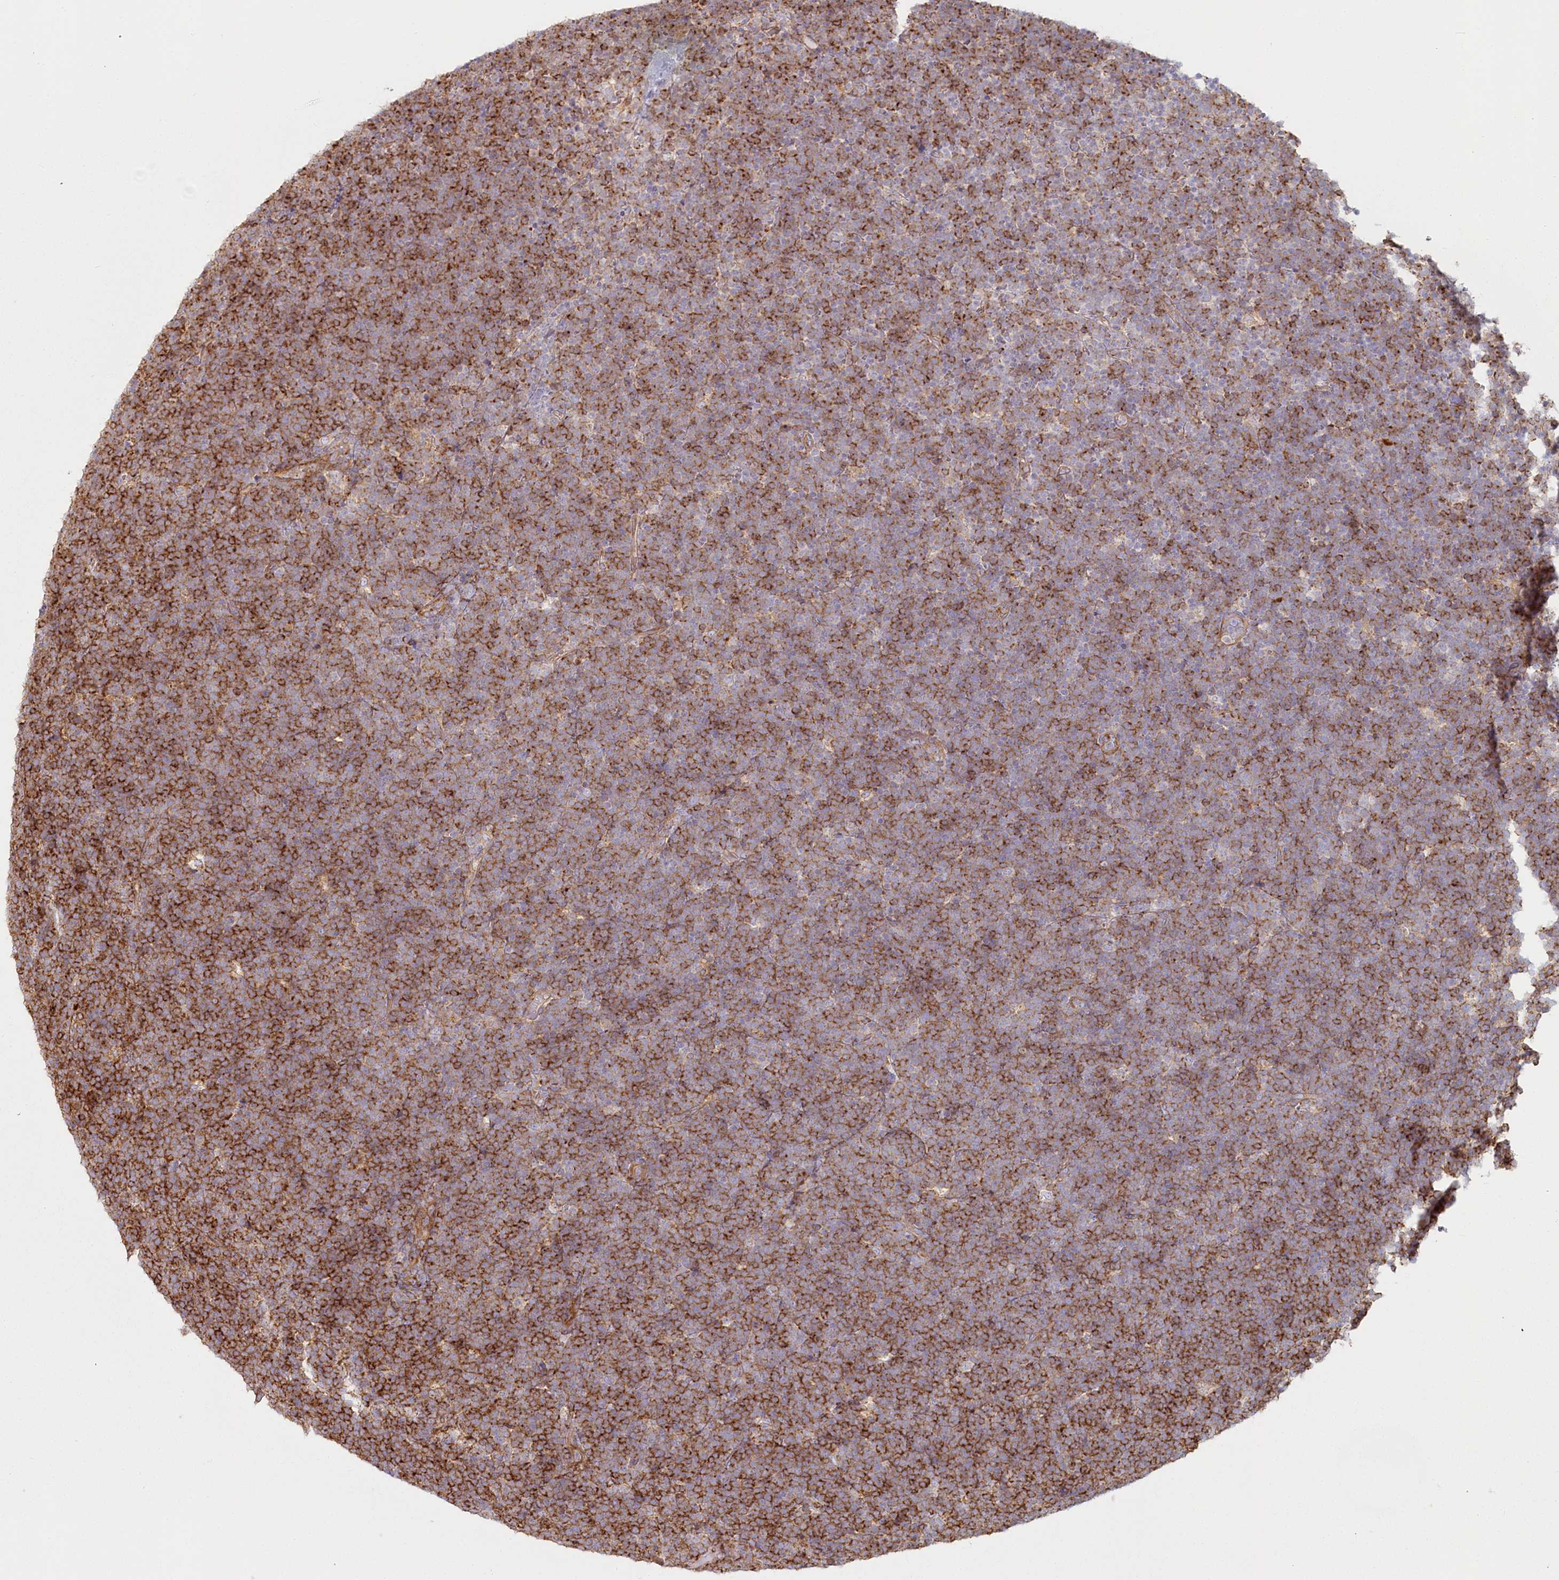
{"staining": {"intensity": "strong", "quantity": ">75%", "location": "cytoplasmic/membranous"}, "tissue": "lymphoma", "cell_type": "Tumor cells", "image_type": "cancer", "snomed": [{"axis": "morphology", "description": "Malignant lymphoma, non-Hodgkin's type, High grade"}, {"axis": "topography", "description": "Lymph node"}], "caption": "Protein expression by IHC reveals strong cytoplasmic/membranous staining in approximately >75% of tumor cells in lymphoma.", "gene": "HARS2", "patient": {"sex": "male", "age": 13}}